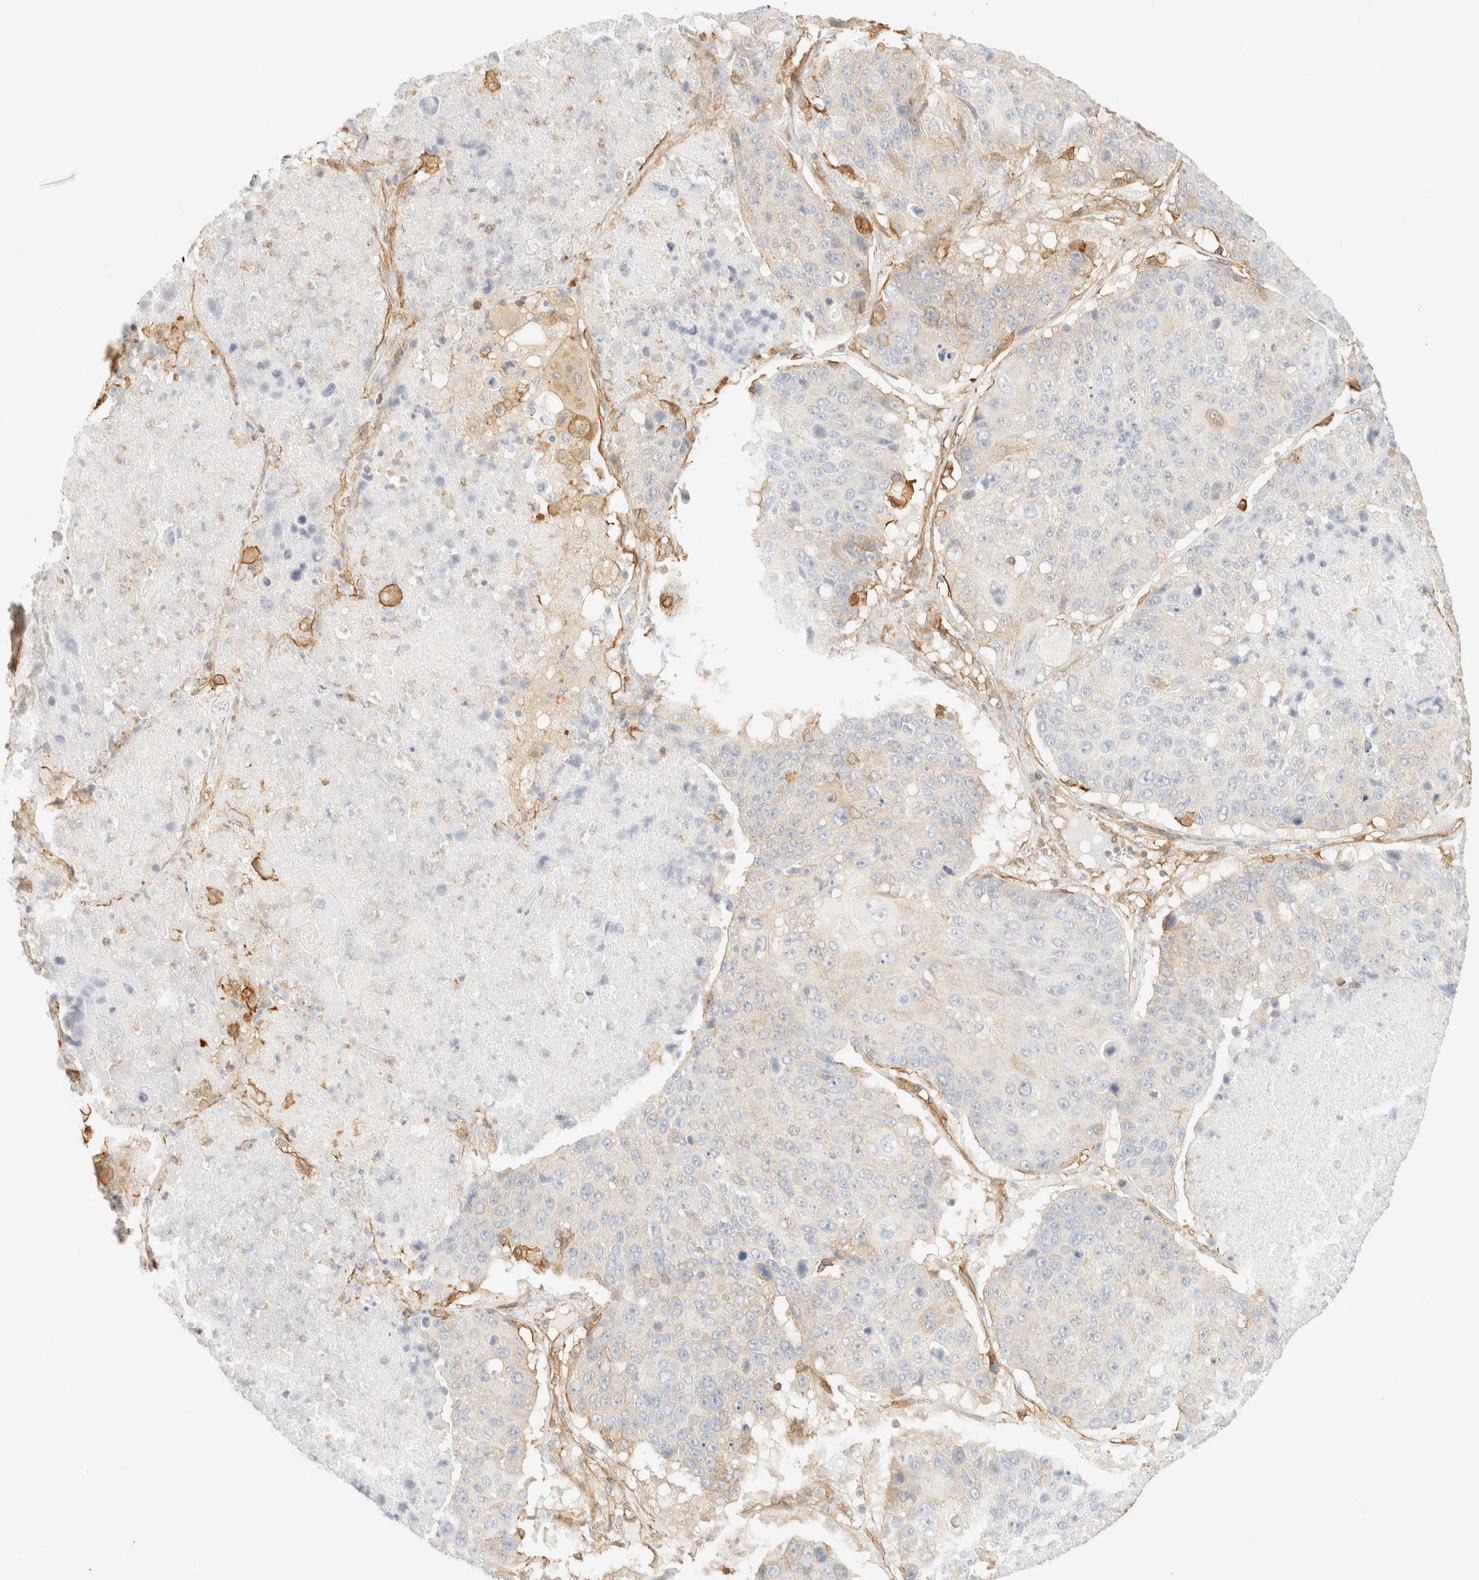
{"staining": {"intensity": "weak", "quantity": "<25%", "location": "cytoplasmic/membranous"}, "tissue": "lung cancer", "cell_type": "Tumor cells", "image_type": "cancer", "snomed": [{"axis": "morphology", "description": "Squamous cell carcinoma, NOS"}, {"axis": "topography", "description": "Lung"}], "caption": "Tumor cells are negative for protein expression in human lung cancer (squamous cell carcinoma).", "gene": "OTOP2", "patient": {"sex": "male", "age": 61}}